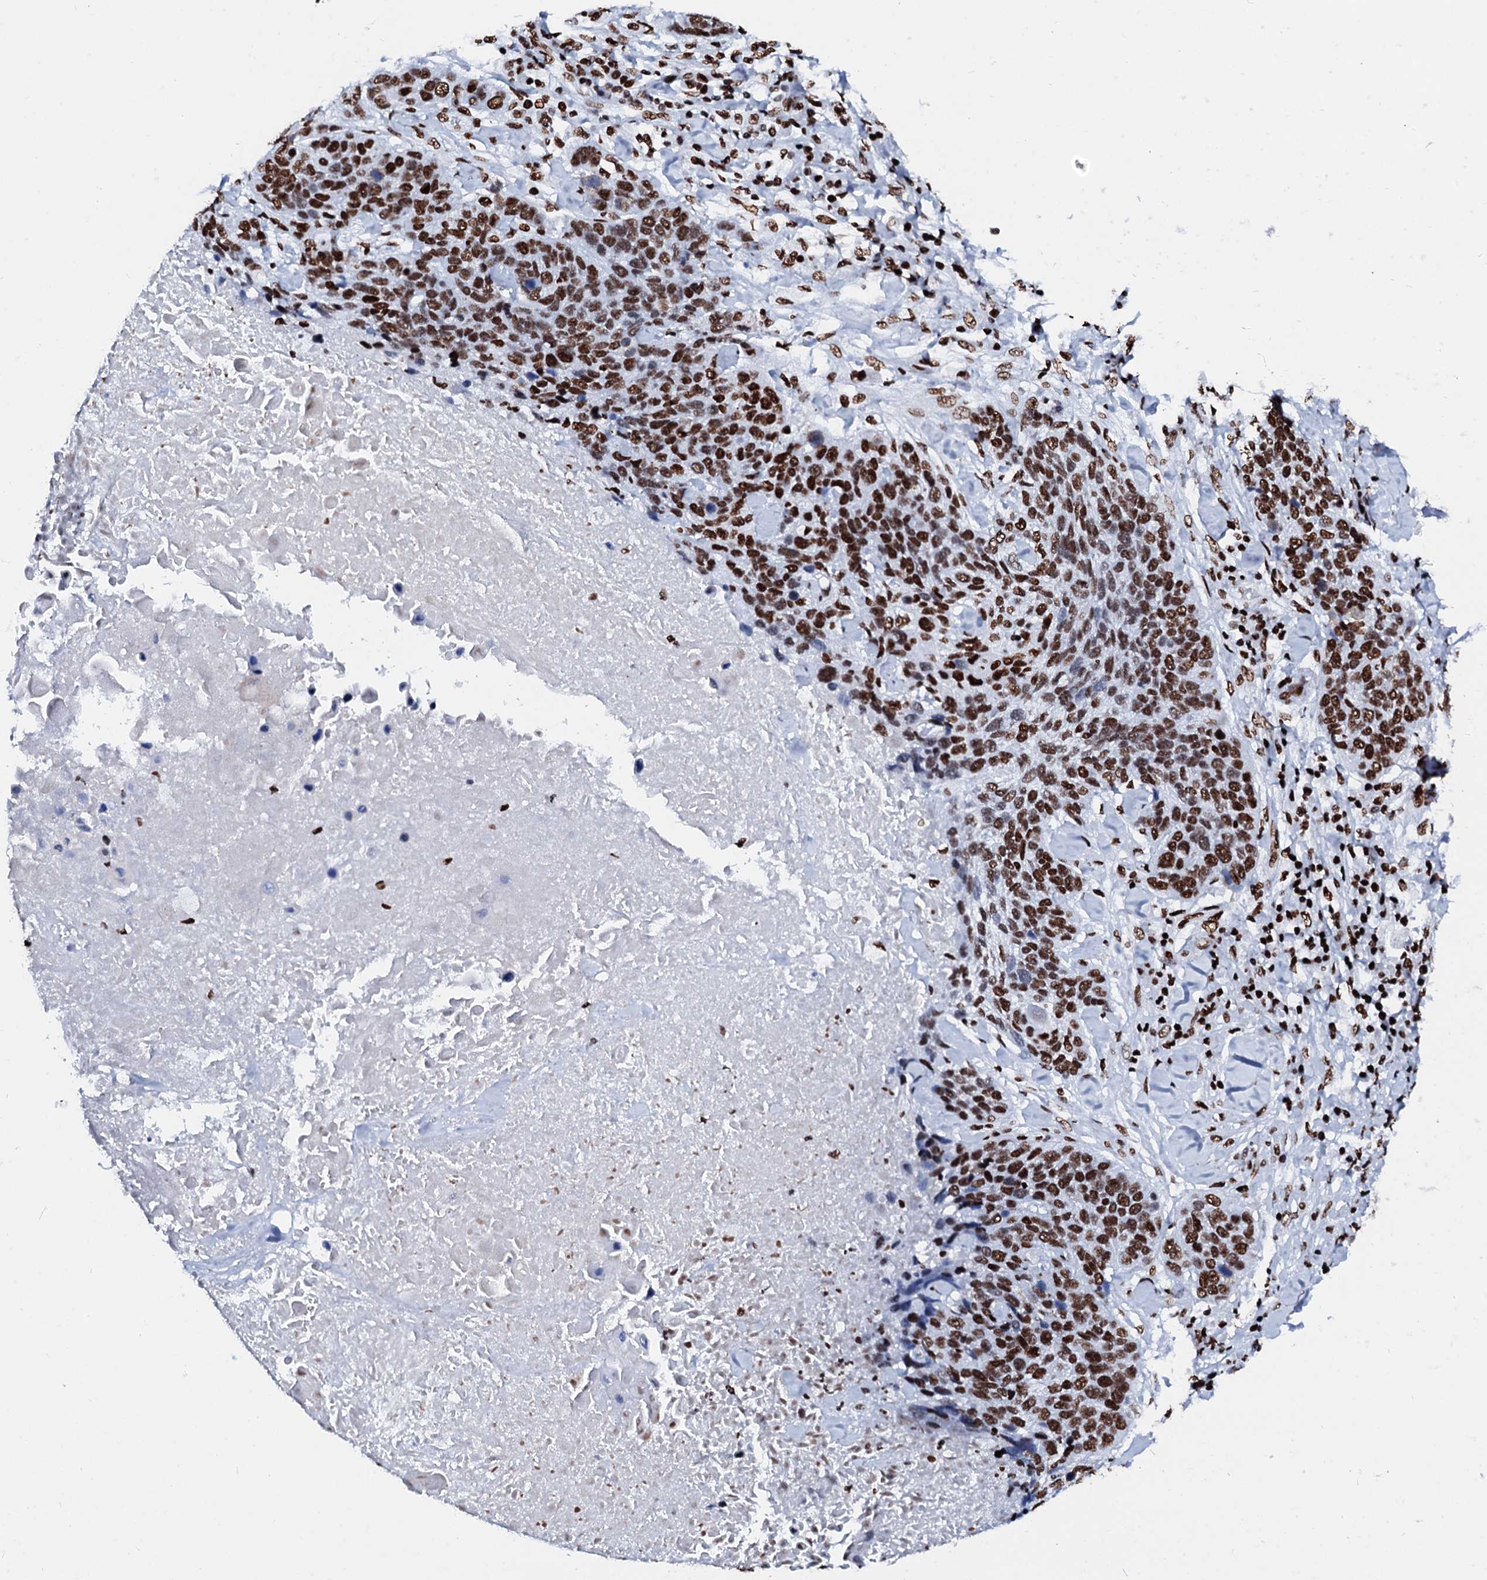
{"staining": {"intensity": "strong", "quantity": ">75%", "location": "nuclear"}, "tissue": "lung cancer", "cell_type": "Tumor cells", "image_type": "cancer", "snomed": [{"axis": "morphology", "description": "Squamous cell carcinoma, NOS"}, {"axis": "topography", "description": "Lung"}], "caption": "This is an image of immunohistochemistry (IHC) staining of lung cancer, which shows strong staining in the nuclear of tumor cells.", "gene": "RALY", "patient": {"sex": "male", "age": 66}}